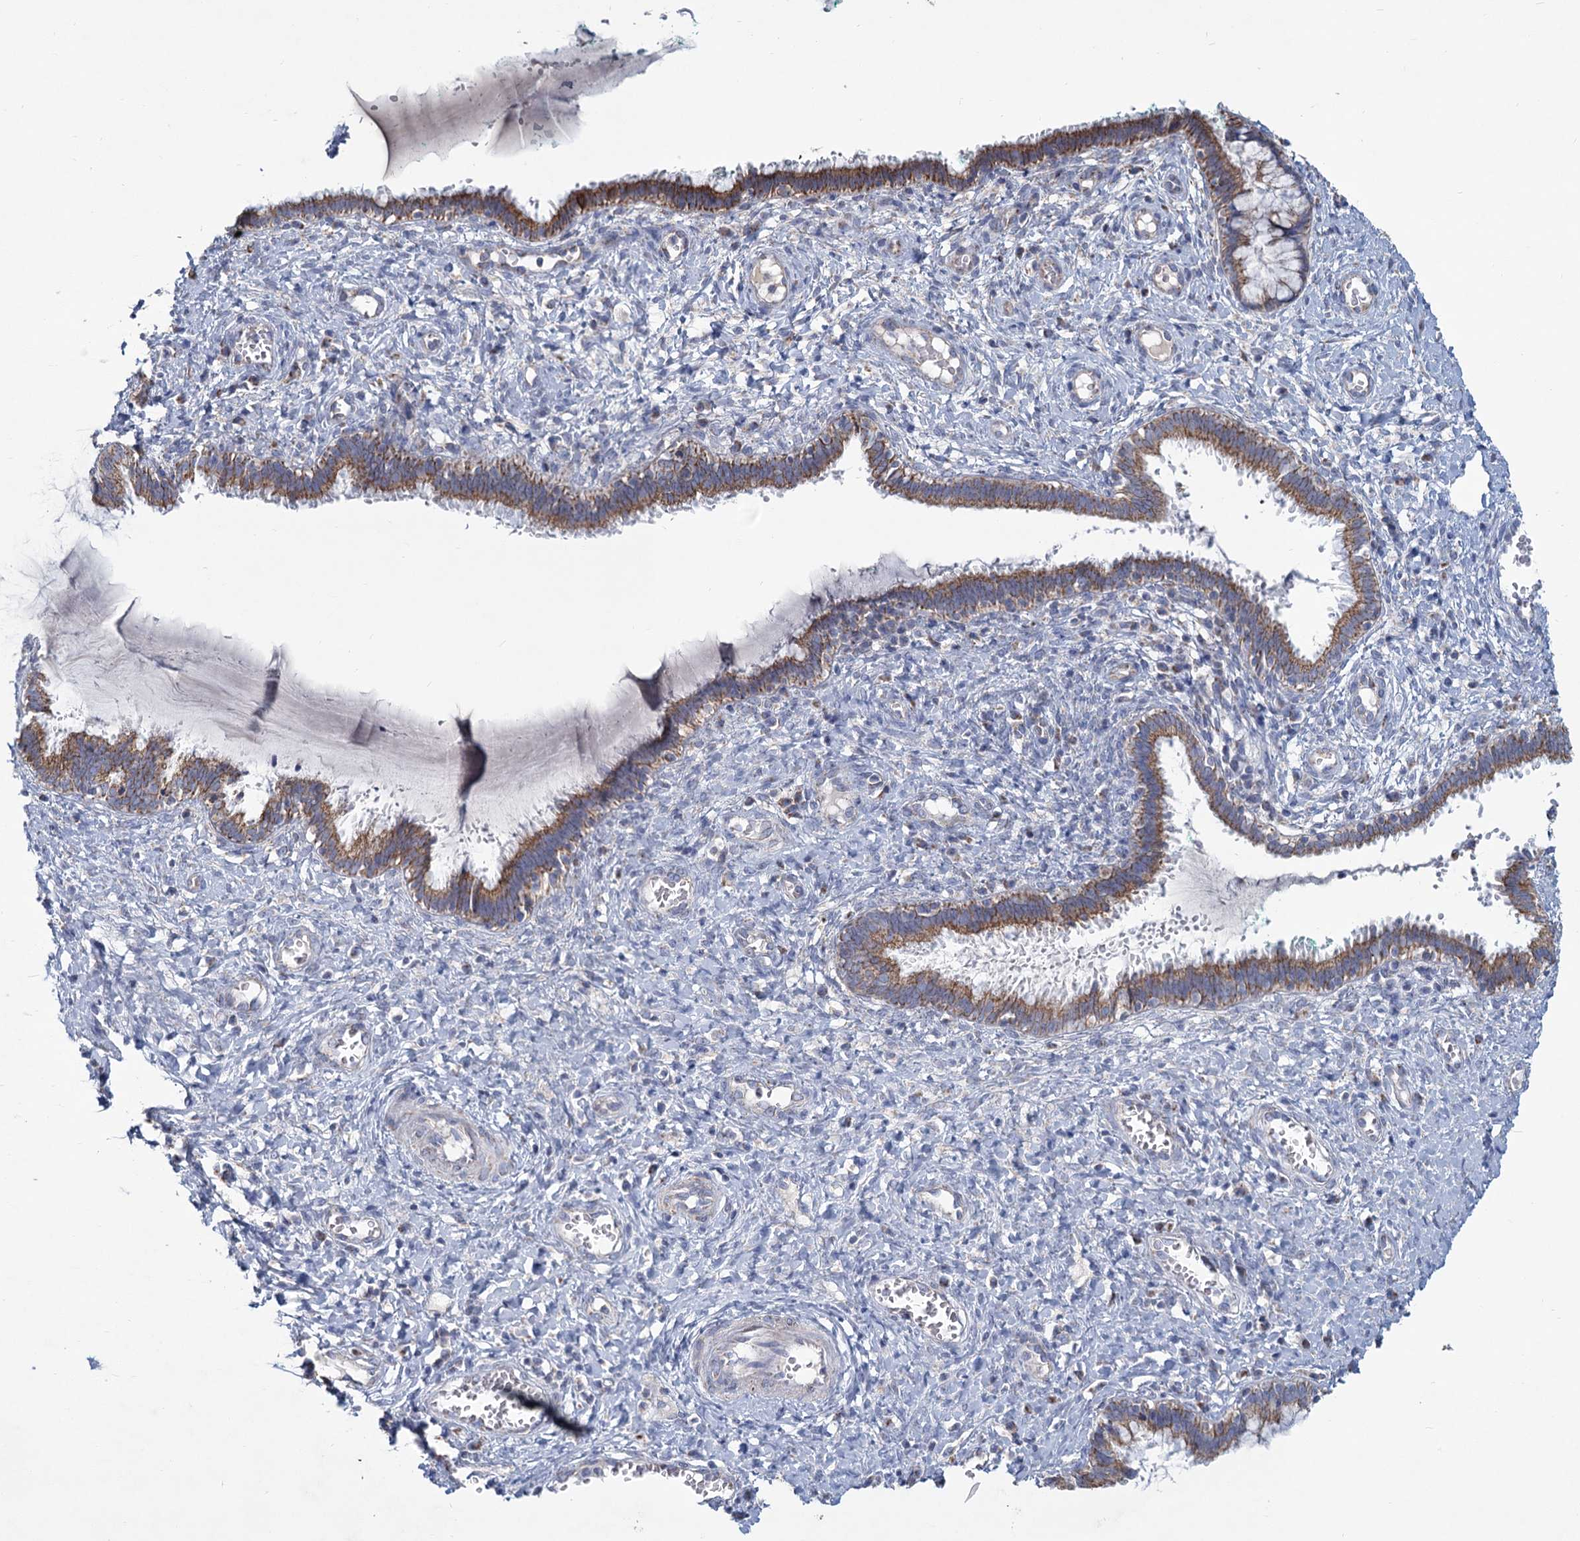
{"staining": {"intensity": "moderate", "quantity": ">75%", "location": "cytoplasmic/membranous"}, "tissue": "cervix", "cell_type": "Glandular cells", "image_type": "normal", "snomed": [{"axis": "morphology", "description": "Normal tissue, NOS"}, {"axis": "morphology", "description": "Adenocarcinoma, NOS"}, {"axis": "topography", "description": "Cervix"}], "caption": "Immunohistochemical staining of normal human cervix demonstrates >75% levels of moderate cytoplasmic/membranous protein staining in approximately >75% of glandular cells. The staining was performed using DAB (3,3'-diaminobenzidine), with brown indicating positive protein expression. Nuclei are stained blue with hematoxylin.", "gene": "NDUFC2", "patient": {"sex": "female", "age": 29}}